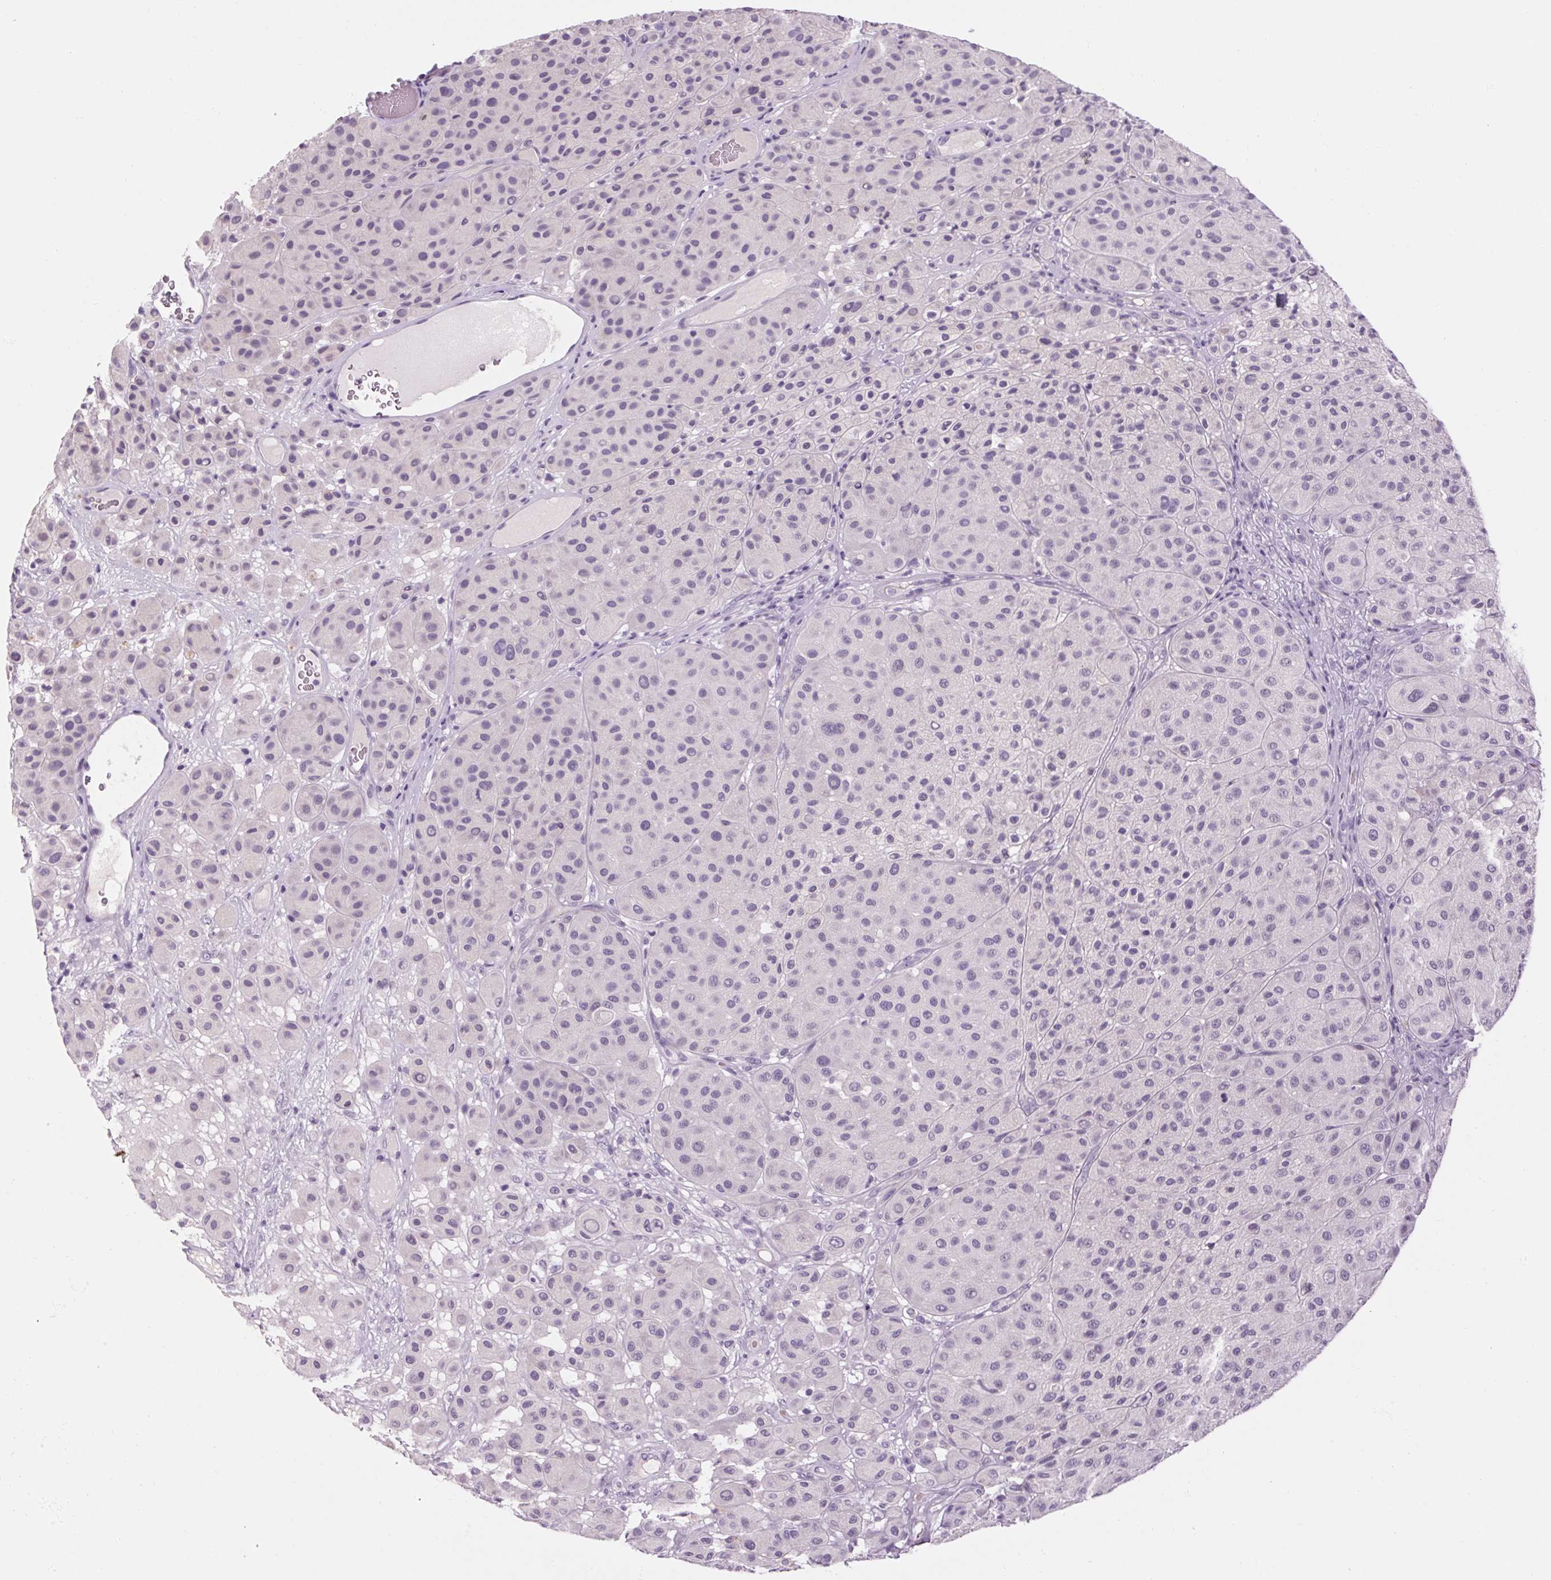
{"staining": {"intensity": "negative", "quantity": "none", "location": "none"}, "tissue": "melanoma", "cell_type": "Tumor cells", "image_type": "cancer", "snomed": [{"axis": "morphology", "description": "Malignant melanoma, Metastatic site"}, {"axis": "topography", "description": "Smooth muscle"}], "caption": "Immunohistochemical staining of melanoma displays no significant staining in tumor cells.", "gene": "RPTN", "patient": {"sex": "male", "age": 41}}